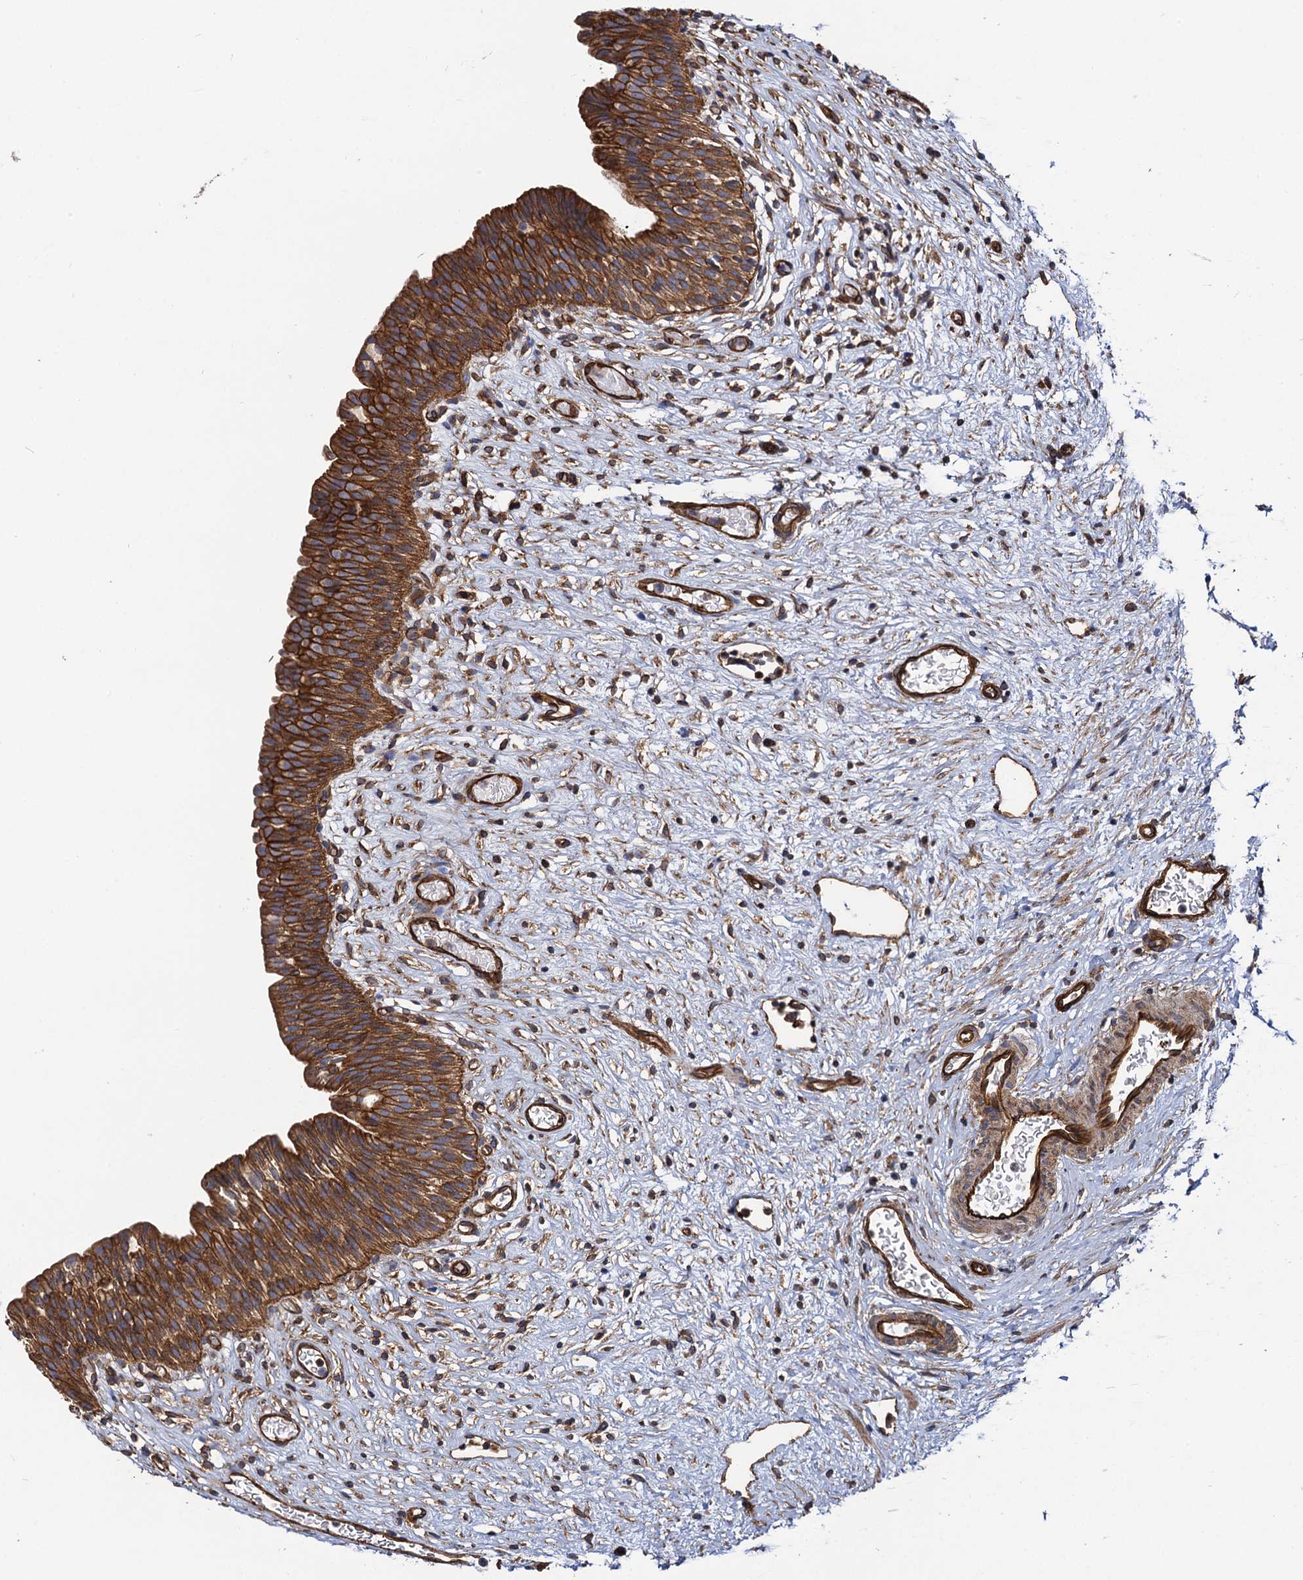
{"staining": {"intensity": "strong", "quantity": ">75%", "location": "cytoplasmic/membranous"}, "tissue": "urinary bladder", "cell_type": "Urothelial cells", "image_type": "normal", "snomed": [{"axis": "morphology", "description": "Transitional cell carcinoma in-situ"}, {"axis": "topography", "description": "Urinary bladder"}], "caption": "Unremarkable urinary bladder demonstrates strong cytoplasmic/membranous positivity in approximately >75% of urothelial cells, visualized by immunohistochemistry. (brown staining indicates protein expression, while blue staining denotes nuclei).", "gene": "CIP2A", "patient": {"sex": "male", "age": 74}}